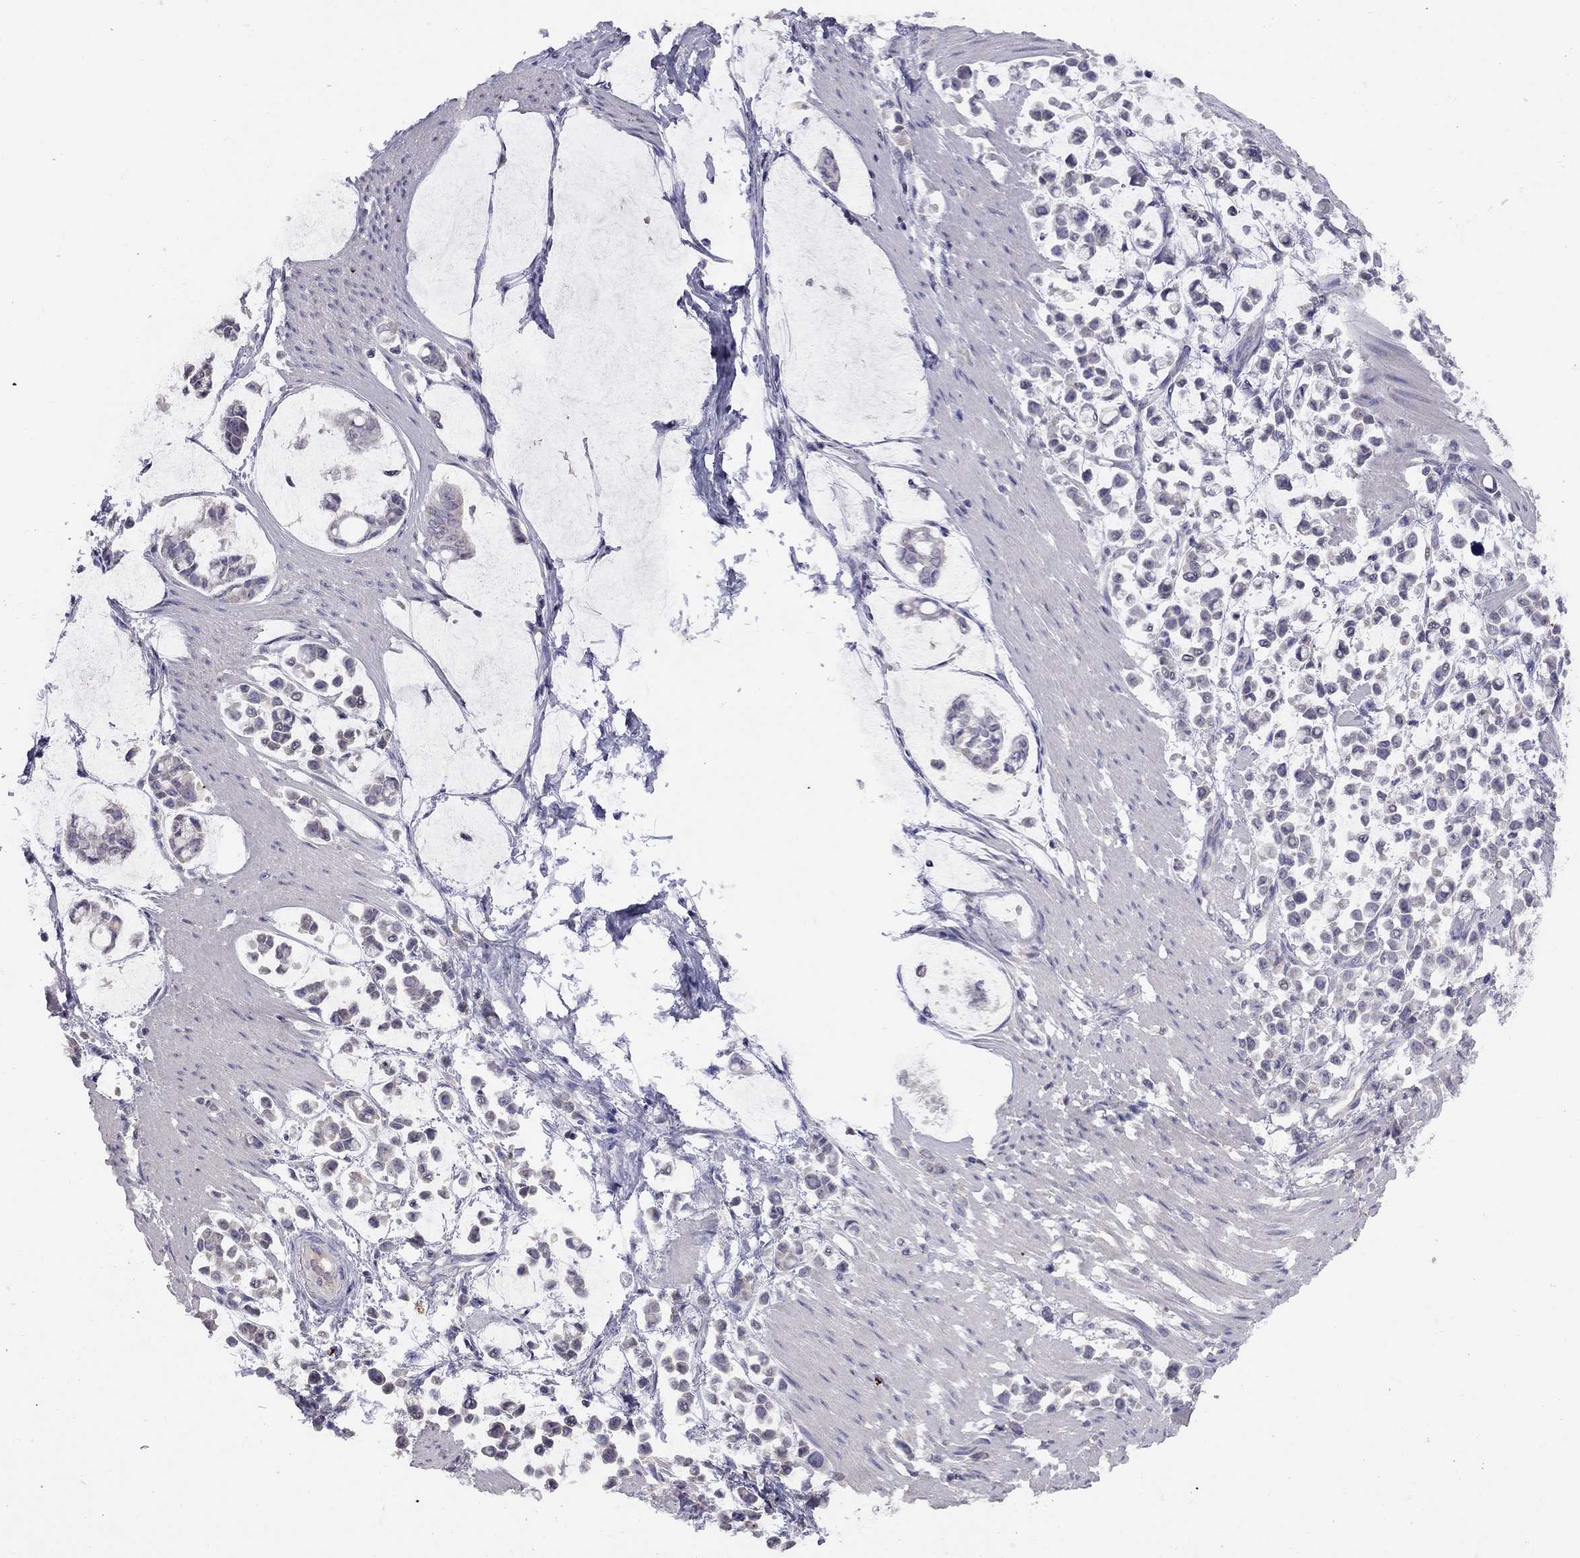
{"staining": {"intensity": "negative", "quantity": "none", "location": "none"}, "tissue": "stomach cancer", "cell_type": "Tumor cells", "image_type": "cancer", "snomed": [{"axis": "morphology", "description": "Adenocarcinoma, NOS"}, {"axis": "topography", "description": "Stomach"}], "caption": "Immunohistochemistry histopathology image of stomach cancer stained for a protein (brown), which exhibits no positivity in tumor cells. Brightfield microscopy of immunohistochemistry (IHC) stained with DAB (3,3'-diaminobenzidine) (brown) and hematoxylin (blue), captured at high magnification.", "gene": "RTP5", "patient": {"sex": "male", "age": 82}}